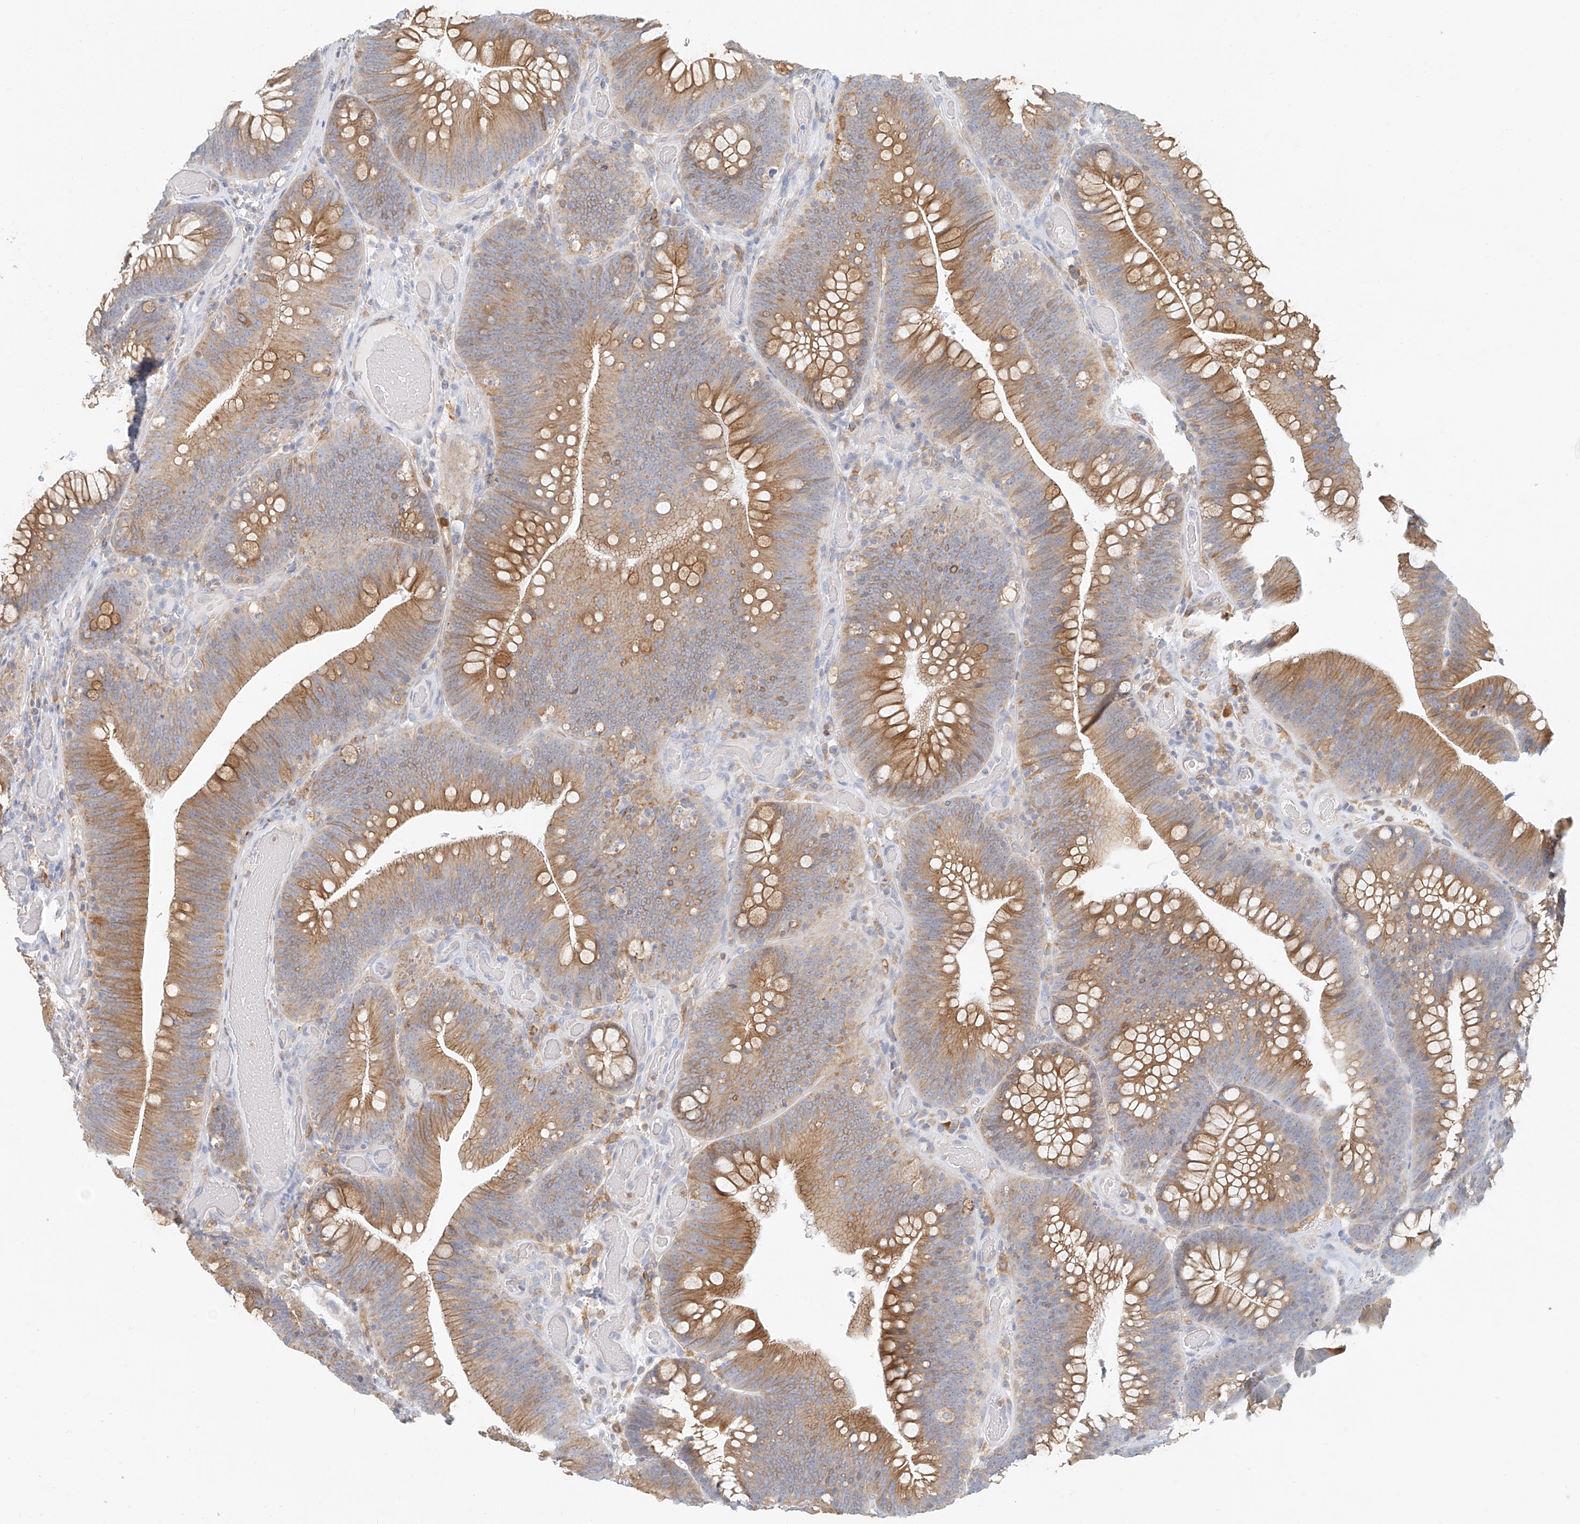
{"staining": {"intensity": "moderate", "quantity": ">75%", "location": "cytoplasmic/membranous"}, "tissue": "colorectal cancer", "cell_type": "Tumor cells", "image_type": "cancer", "snomed": [{"axis": "morphology", "description": "Normal tissue, NOS"}, {"axis": "topography", "description": "Colon"}], "caption": "DAB immunohistochemical staining of colorectal cancer demonstrates moderate cytoplasmic/membranous protein staining in about >75% of tumor cells.", "gene": "DHRS7", "patient": {"sex": "female", "age": 82}}